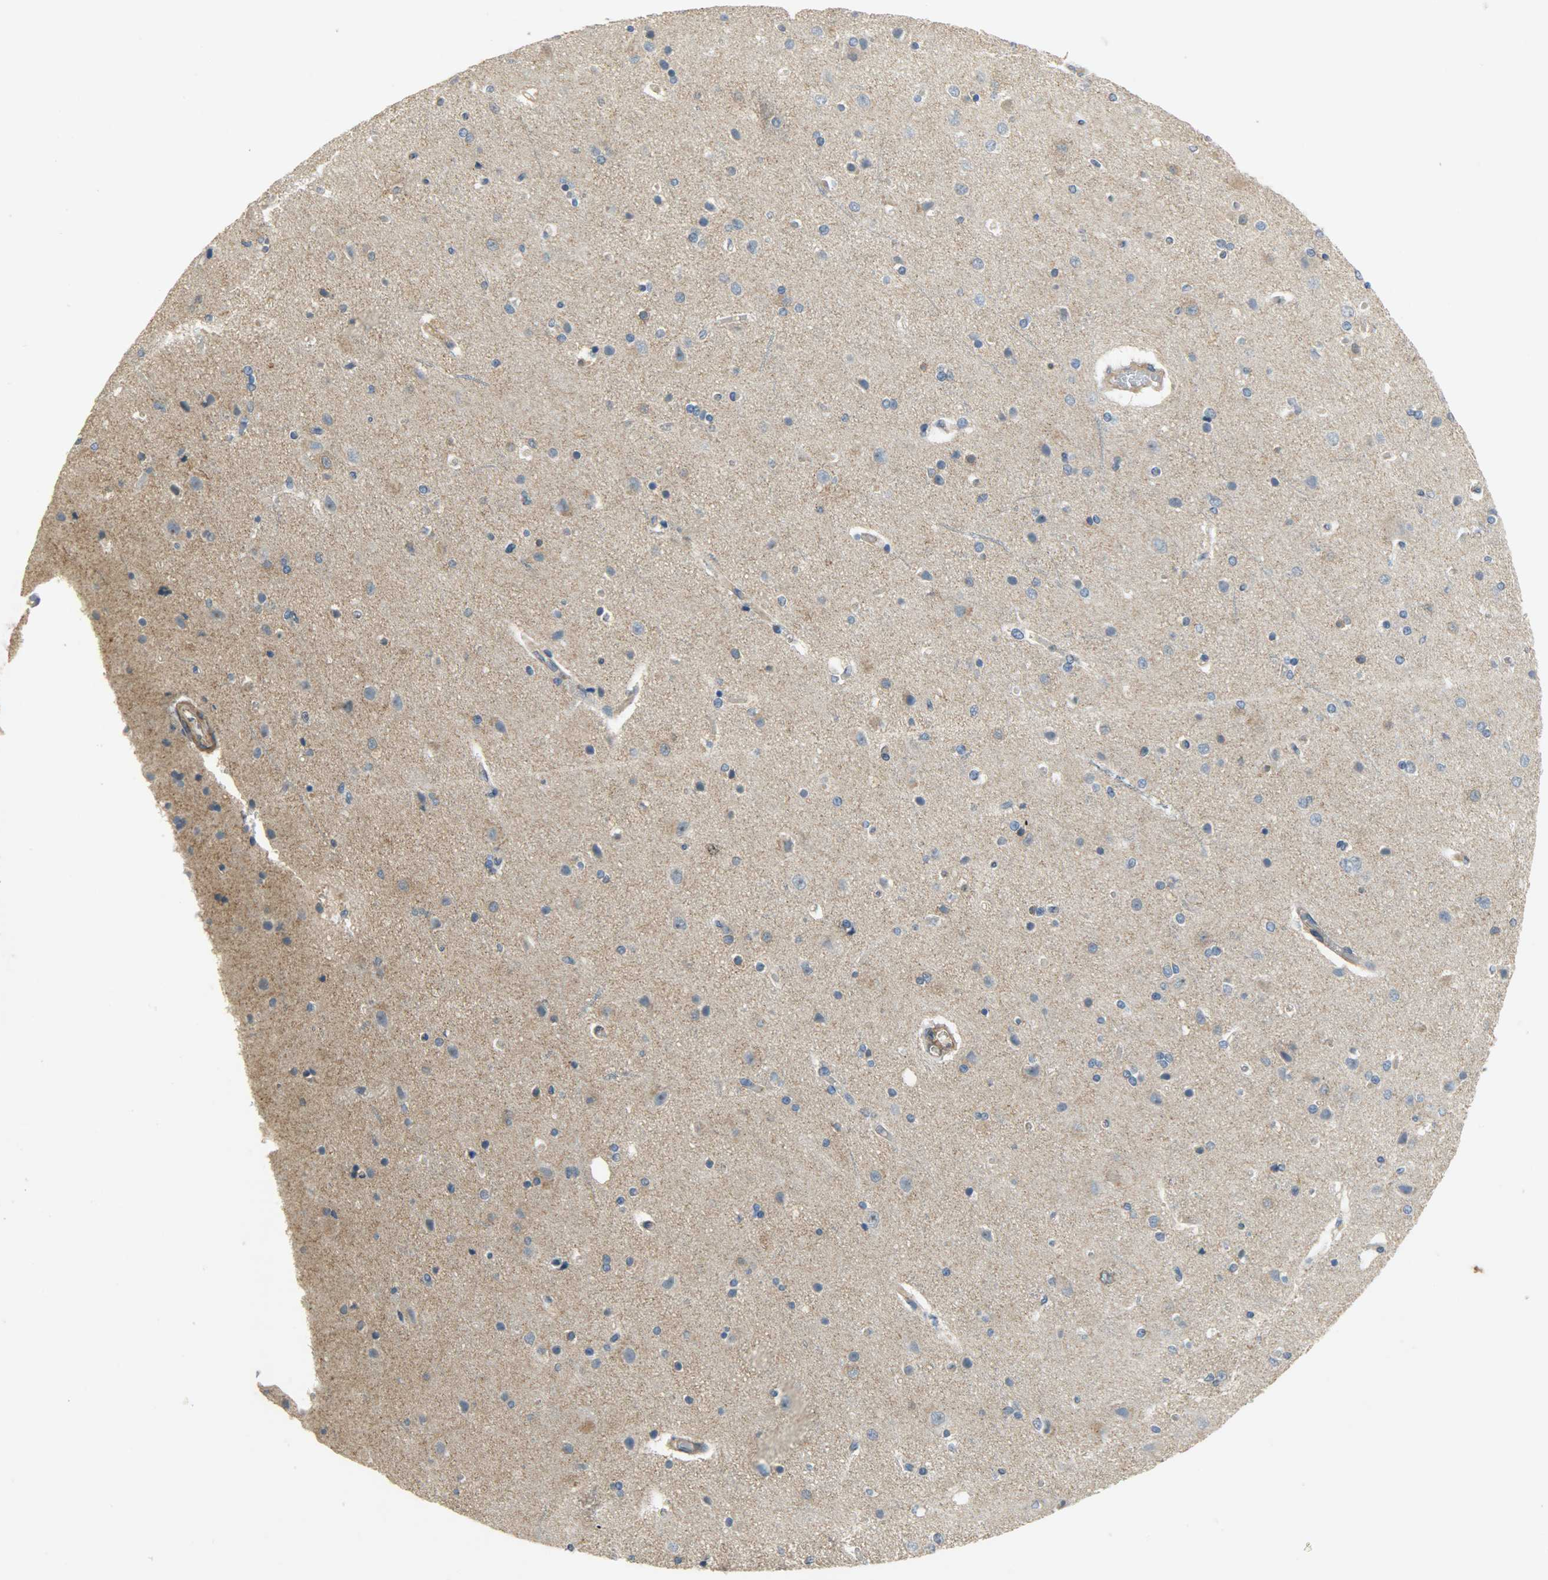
{"staining": {"intensity": "moderate", "quantity": "25%-75%", "location": "cytoplasmic/membranous"}, "tissue": "cerebral cortex", "cell_type": "Endothelial cells", "image_type": "normal", "snomed": [{"axis": "morphology", "description": "Normal tissue, NOS"}, {"axis": "topography", "description": "Cerebral cortex"}], "caption": "Human cerebral cortex stained with a brown dye displays moderate cytoplasmic/membranous positive staining in approximately 25%-75% of endothelial cells.", "gene": "KIAA1217", "patient": {"sex": "female", "age": 54}}